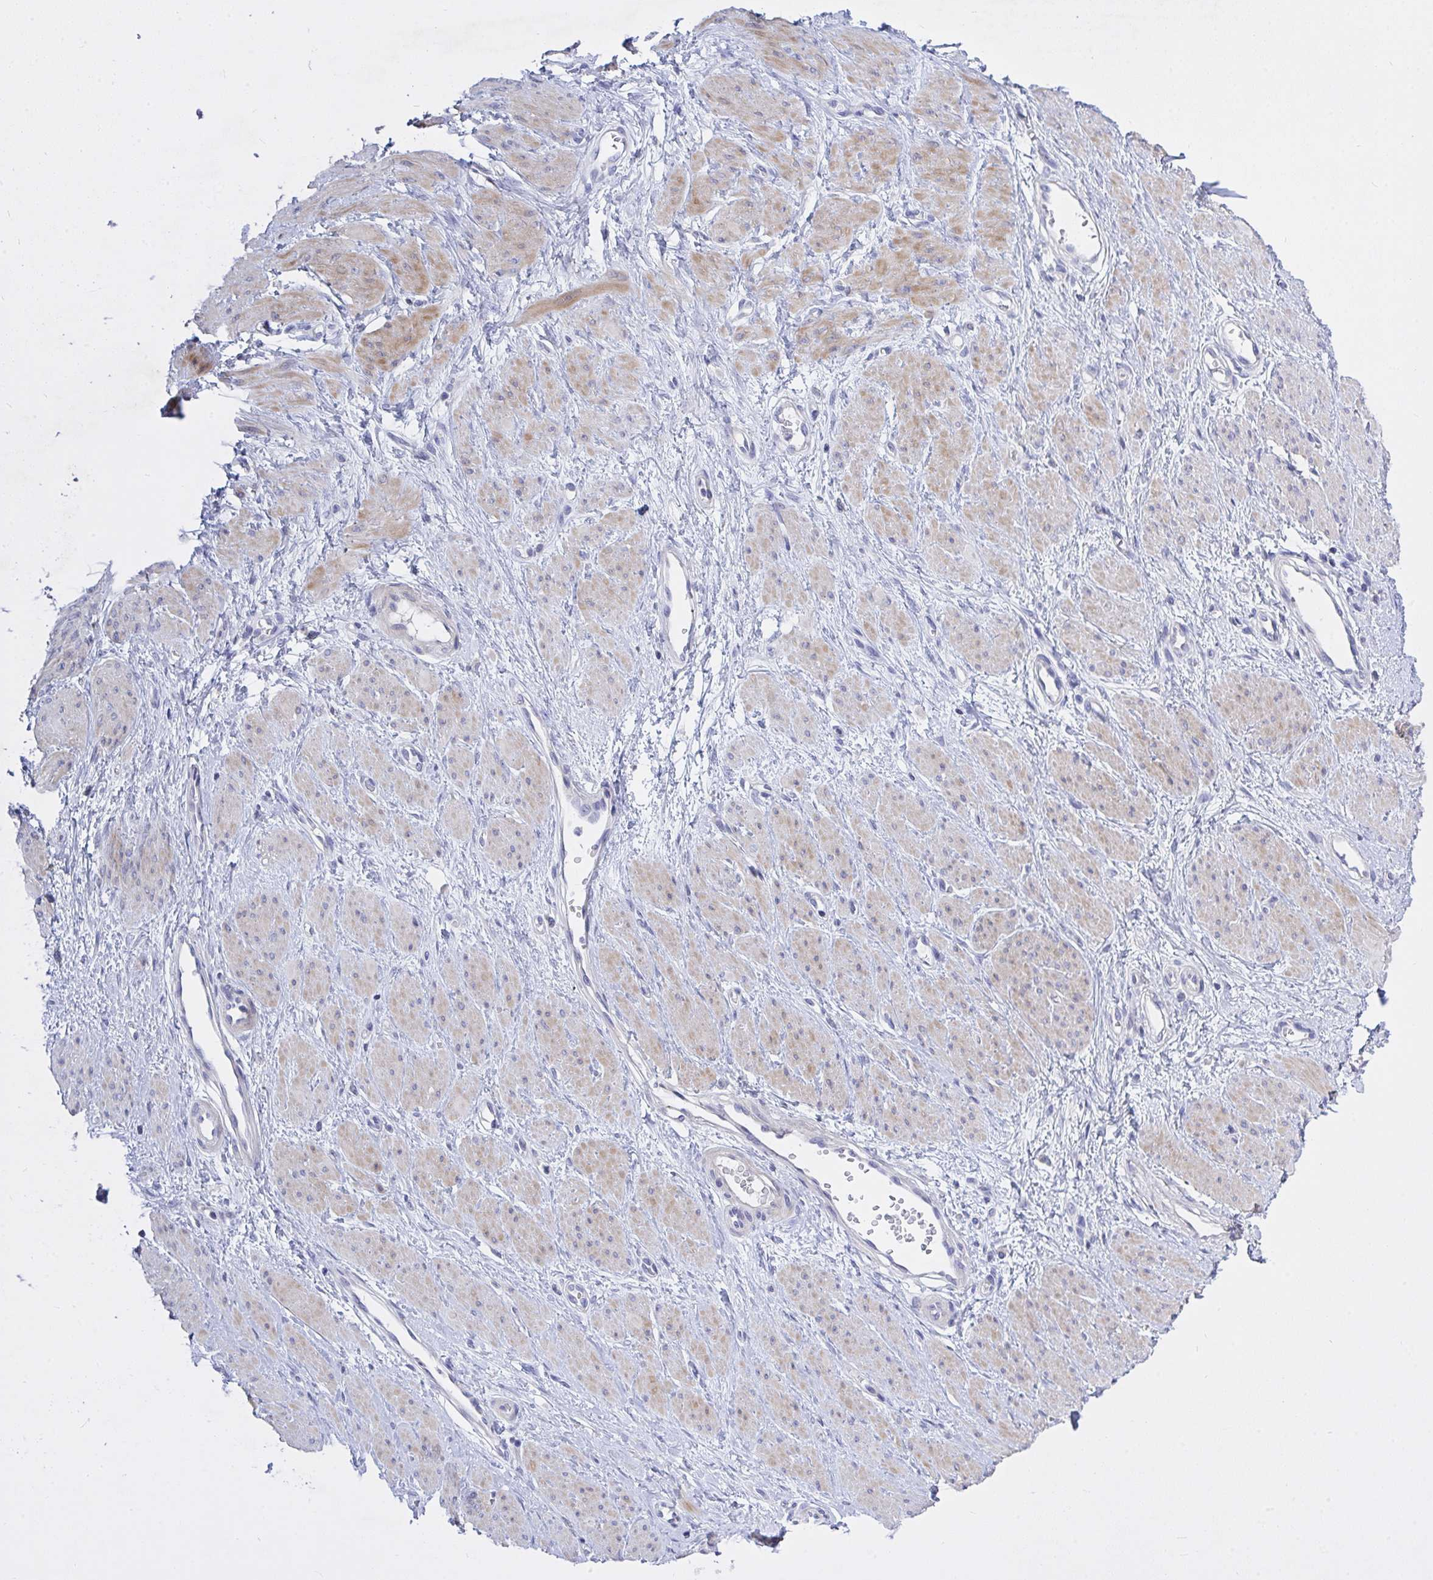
{"staining": {"intensity": "moderate", "quantity": "25%-75%", "location": "cytoplasmic/membranous"}, "tissue": "smooth muscle", "cell_type": "Smooth muscle cells", "image_type": "normal", "snomed": [{"axis": "morphology", "description": "Normal tissue, NOS"}, {"axis": "topography", "description": "Smooth muscle"}, {"axis": "topography", "description": "Uterus"}], "caption": "Immunohistochemistry (IHC) micrograph of benign human smooth muscle stained for a protein (brown), which demonstrates medium levels of moderate cytoplasmic/membranous expression in approximately 25%-75% of smooth muscle cells.", "gene": "ZNF561", "patient": {"sex": "female", "age": 39}}